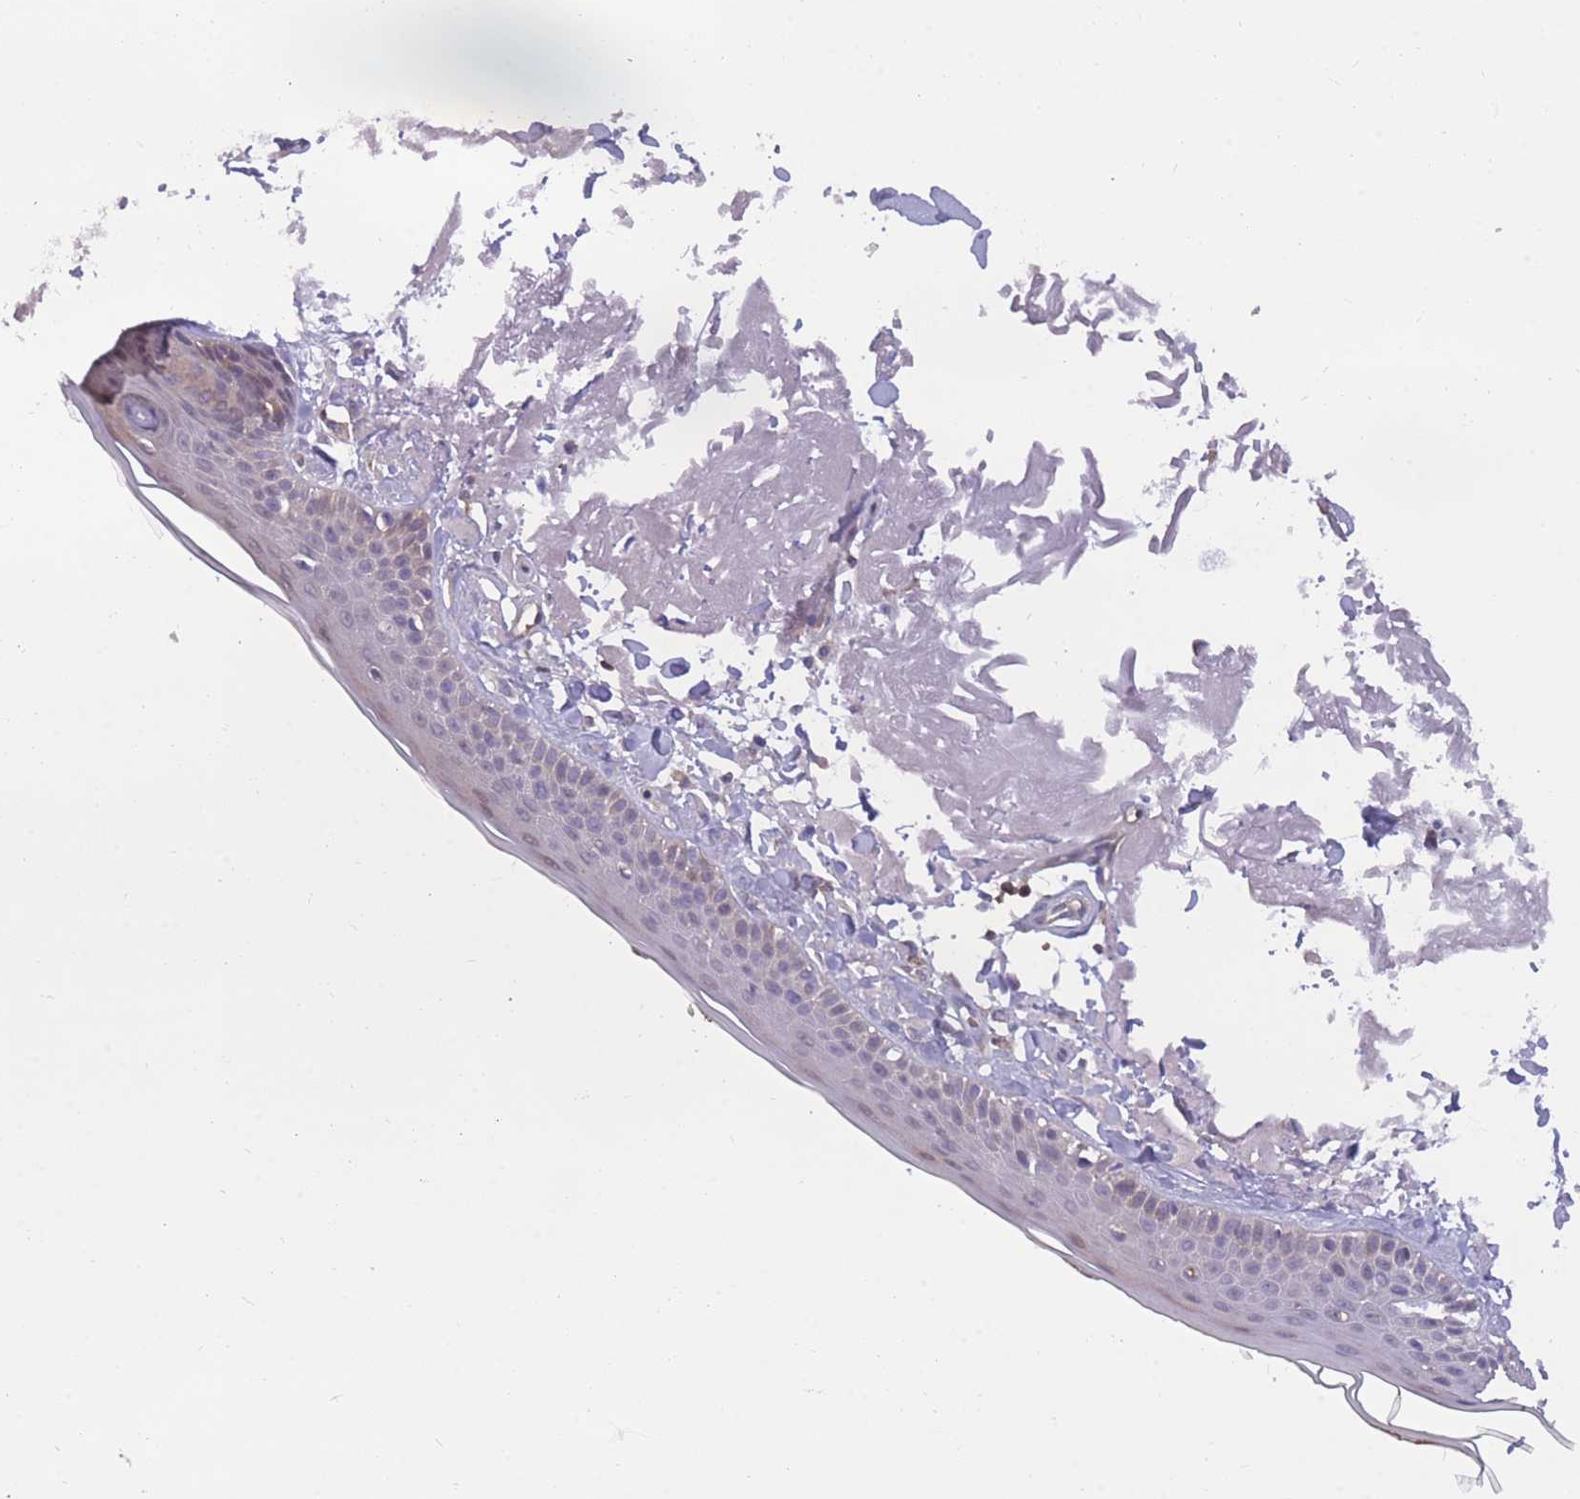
{"staining": {"intensity": "negative", "quantity": "none", "location": "none"}, "tissue": "skin", "cell_type": "Fibroblasts", "image_type": "normal", "snomed": [{"axis": "morphology", "description": "Normal tissue, NOS"}, {"axis": "topography", "description": "Skin"}, {"axis": "topography", "description": "Skeletal muscle"}], "caption": "There is no significant positivity in fibroblasts of skin. Brightfield microscopy of immunohistochemistry (IHC) stained with DAB (brown) and hematoxylin (blue), captured at high magnification.", "gene": "UBE2NL", "patient": {"sex": "male", "age": 83}}